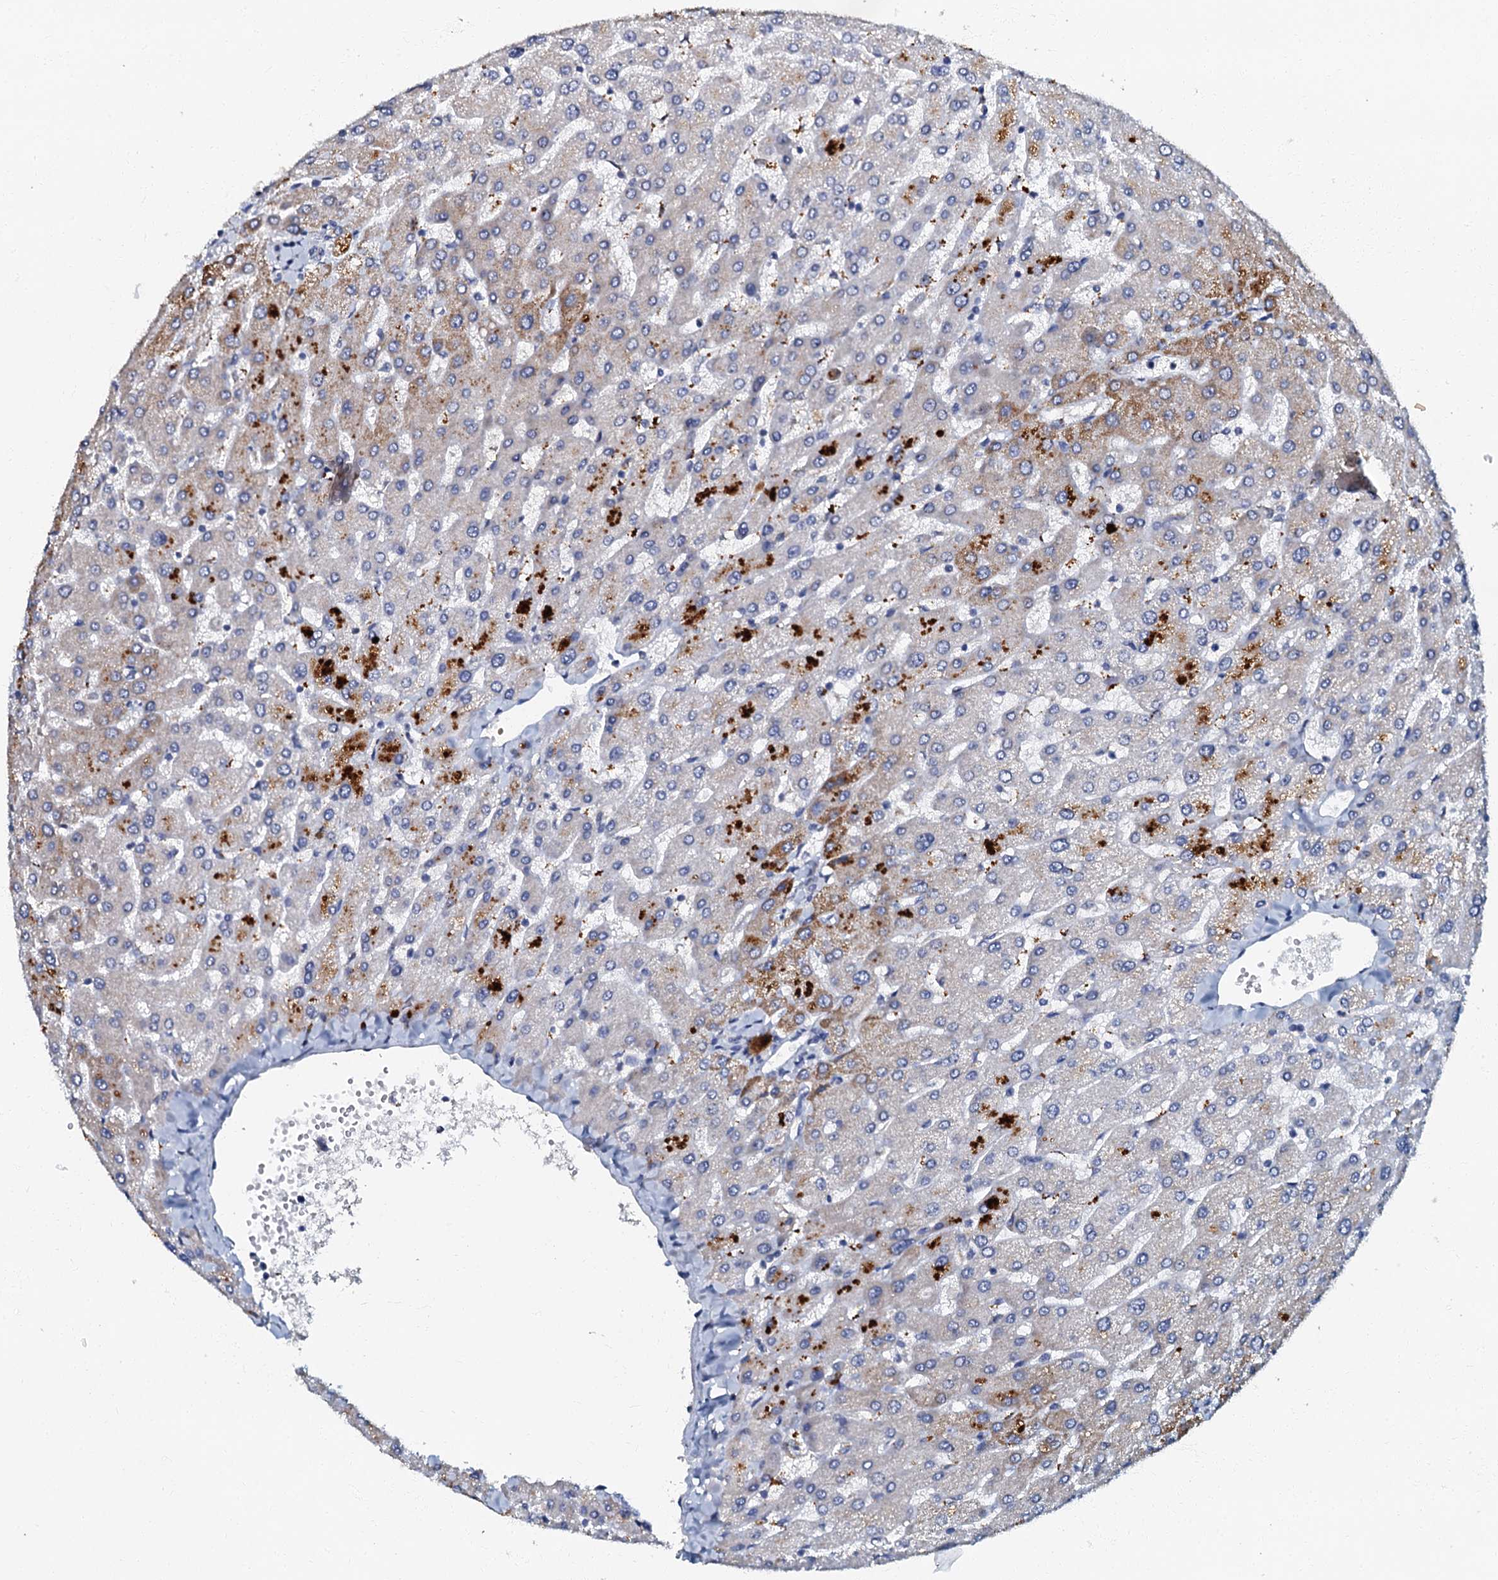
{"staining": {"intensity": "negative", "quantity": "none", "location": "none"}, "tissue": "liver", "cell_type": "Cholangiocytes", "image_type": "normal", "snomed": [{"axis": "morphology", "description": "Normal tissue, NOS"}, {"axis": "topography", "description": "Liver"}], "caption": "DAB (3,3'-diaminobenzidine) immunohistochemical staining of normal human liver demonstrates no significant staining in cholangiocytes. (DAB immunohistochemistry visualized using brightfield microscopy, high magnification).", "gene": "OLAH", "patient": {"sex": "male", "age": 55}}